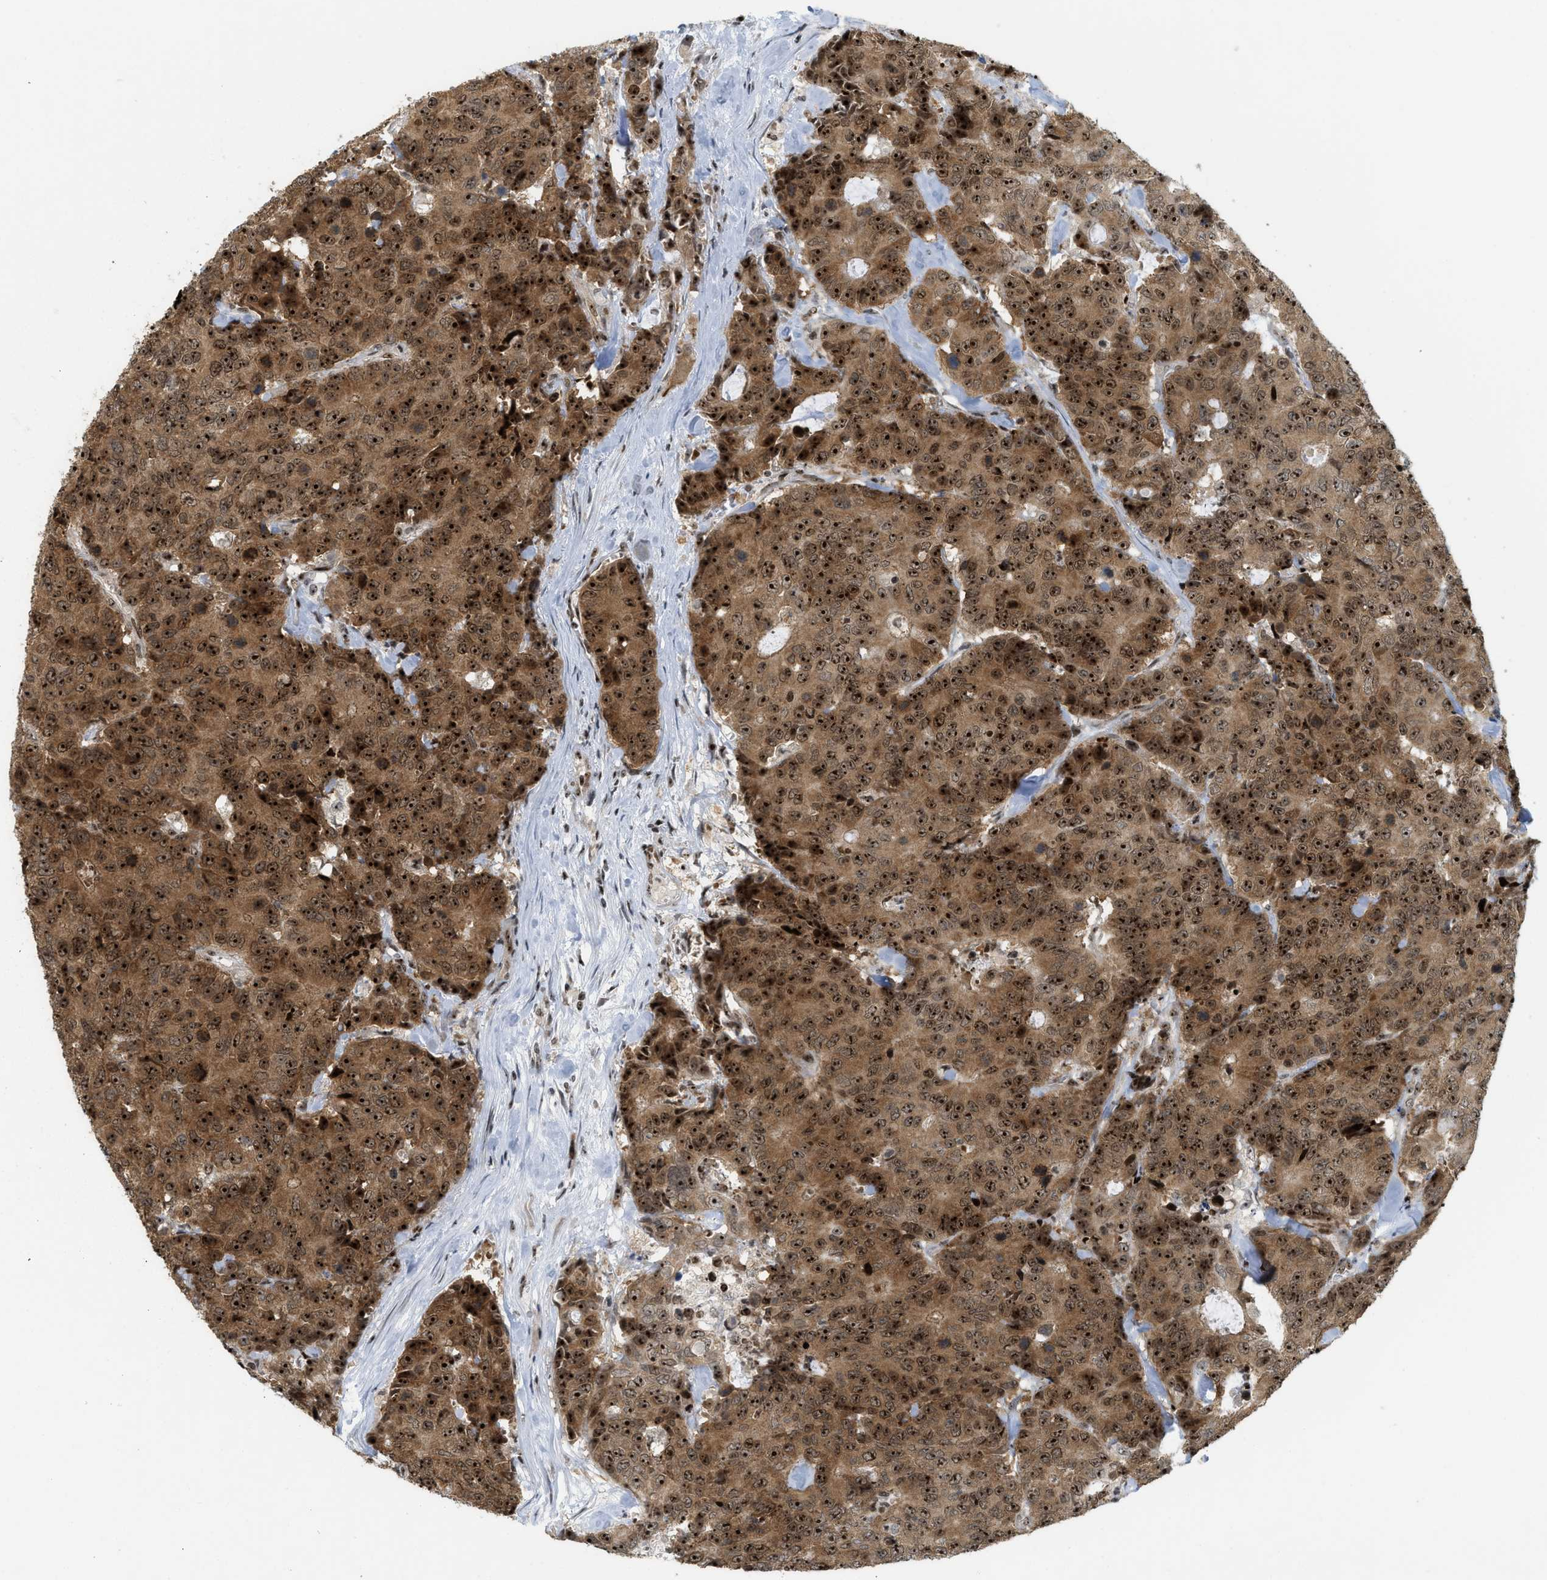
{"staining": {"intensity": "strong", "quantity": ">75%", "location": "cytoplasmic/membranous,nuclear"}, "tissue": "colorectal cancer", "cell_type": "Tumor cells", "image_type": "cancer", "snomed": [{"axis": "morphology", "description": "Adenocarcinoma, NOS"}, {"axis": "topography", "description": "Colon"}], "caption": "Adenocarcinoma (colorectal) stained for a protein (brown) demonstrates strong cytoplasmic/membranous and nuclear positive expression in approximately >75% of tumor cells.", "gene": "ZNF22", "patient": {"sex": "female", "age": 86}}